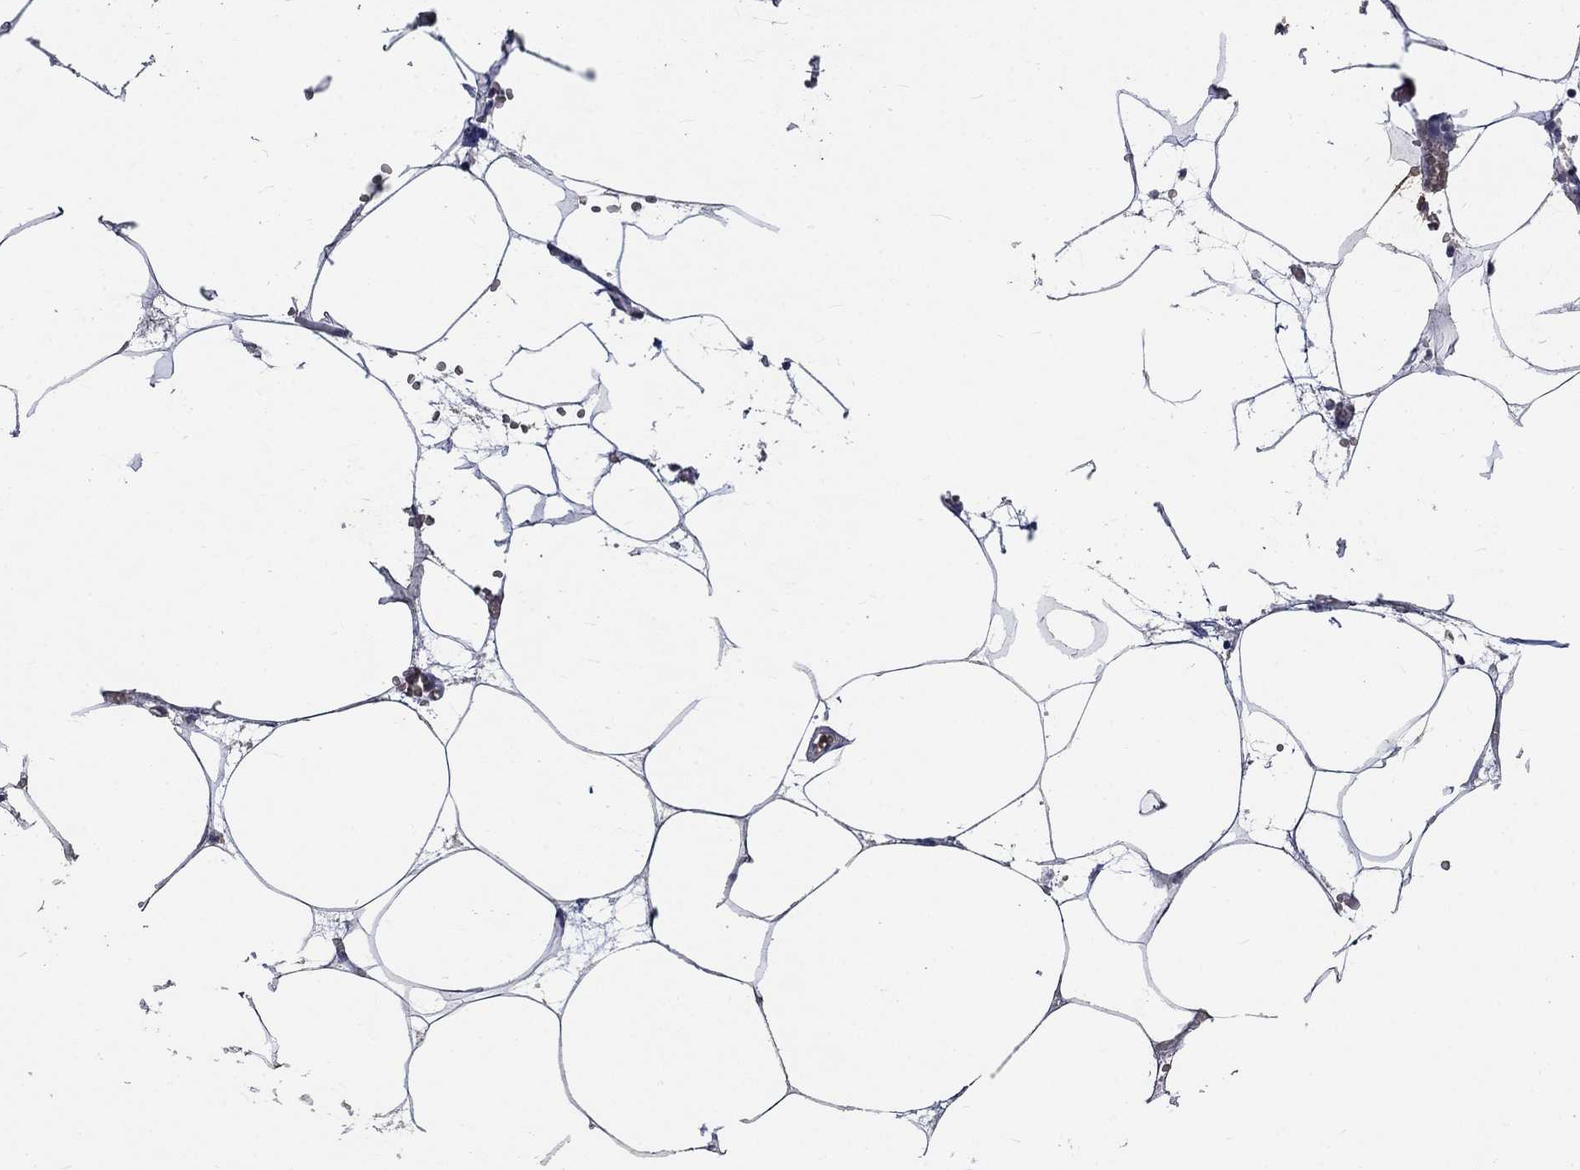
{"staining": {"intensity": "negative", "quantity": "none", "location": "none"}, "tissue": "adipose tissue", "cell_type": "Adipocytes", "image_type": "normal", "snomed": [{"axis": "morphology", "description": "Normal tissue, NOS"}, {"axis": "topography", "description": "Adipose tissue"}, {"axis": "topography", "description": "Pancreas"}, {"axis": "topography", "description": "Peripheral nerve tissue"}], "caption": "Immunohistochemistry image of normal adipose tissue stained for a protein (brown), which shows no expression in adipocytes. Brightfield microscopy of IHC stained with DAB (brown) and hematoxylin (blue), captured at high magnification.", "gene": "UGT8", "patient": {"sex": "female", "age": 58}}